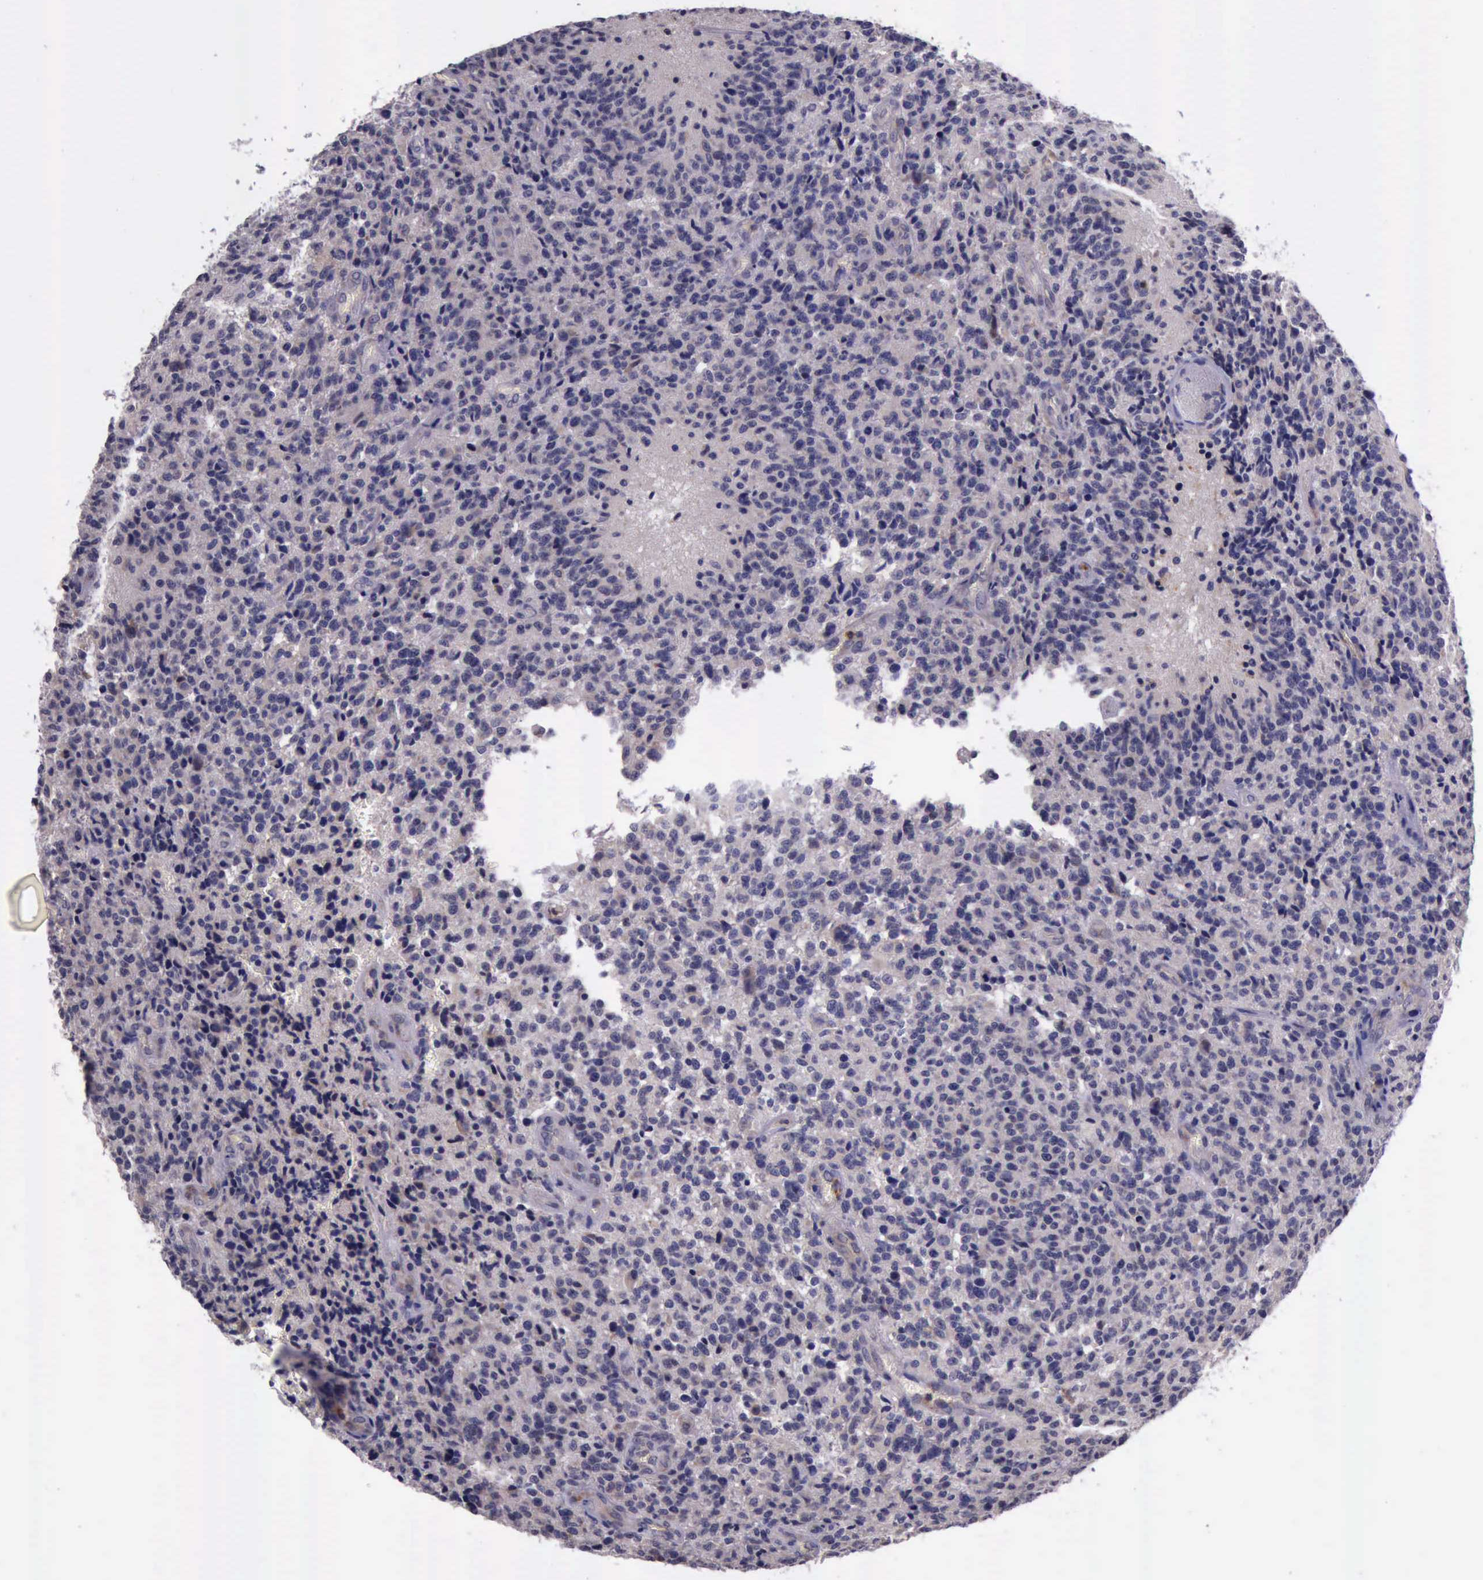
{"staining": {"intensity": "weak", "quantity": "25%-75%", "location": "cytoplasmic/membranous"}, "tissue": "glioma", "cell_type": "Tumor cells", "image_type": "cancer", "snomed": [{"axis": "morphology", "description": "Glioma, malignant, High grade"}, {"axis": "topography", "description": "Brain"}], "caption": "Malignant high-grade glioma stained with DAB immunohistochemistry shows low levels of weak cytoplasmic/membranous positivity in about 25%-75% of tumor cells.", "gene": "PLEK2", "patient": {"sex": "male", "age": 36}}